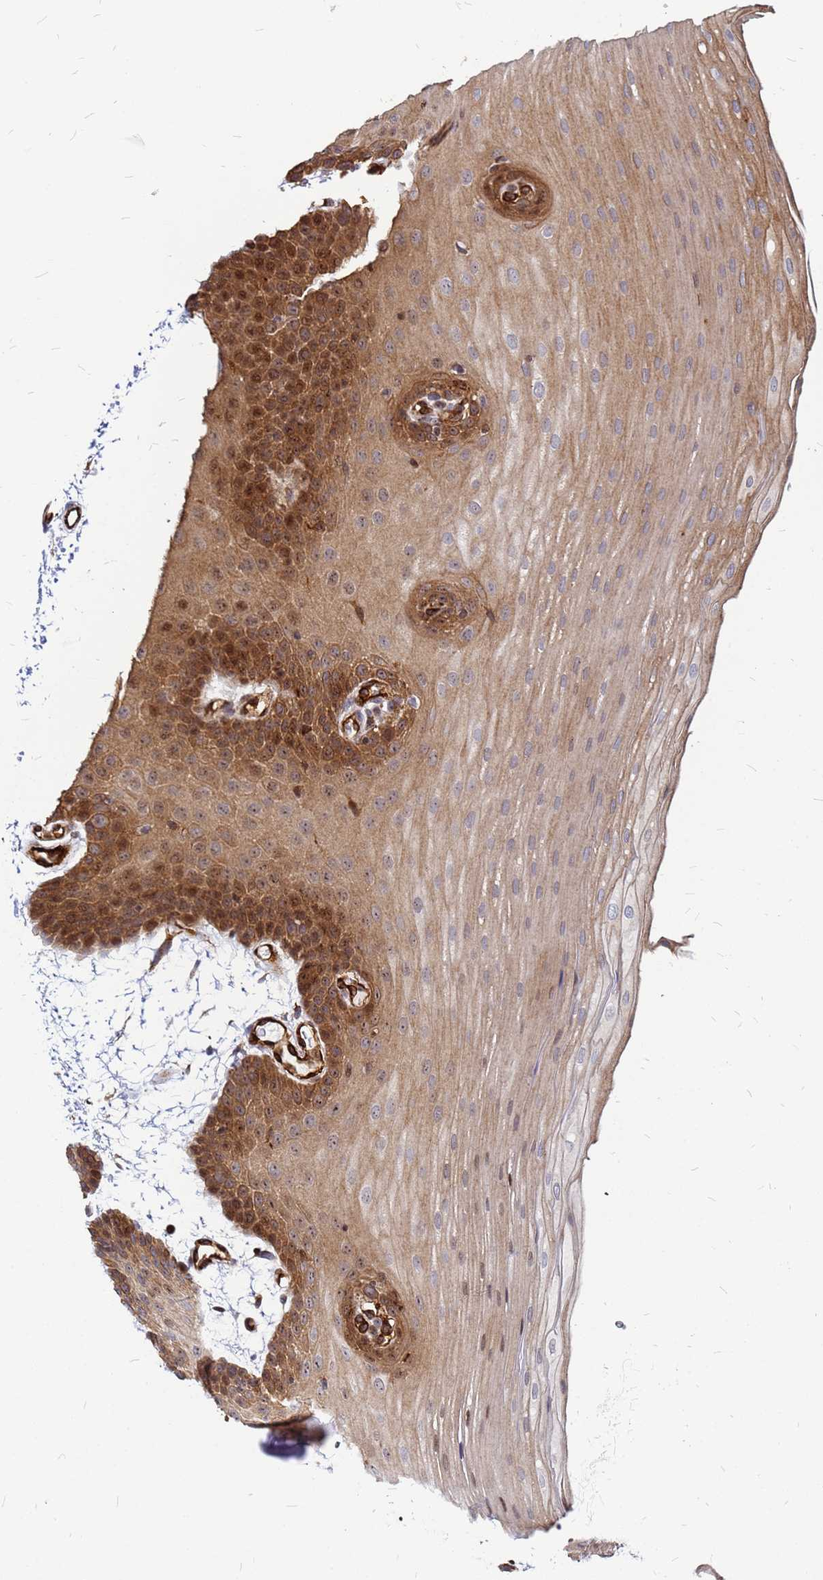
{"staining": {"intensity": "moderate", "quantity": ">75%", "location": "cytoplasmic/membranous,nuclear"}, "tissue": "oral mucosa", "cell_type": "Squamous epithelial cells", "image_type": "normal", "snomed": [{"axis": "morphology", "description": "Normal tissue, NOS"}, {"axis": "topography", "description": "Oral tissue"}], "caption": "Squamous epithelial cells show moderate cytoplasmic/membranous,nuclear positivity in approximately >75% of cells in benign oral mucosa. (IHC, brightfield microscopy, high magnification).", "gene": "NOSTRIN", "patient": {"sex": "male", "age": 68}}